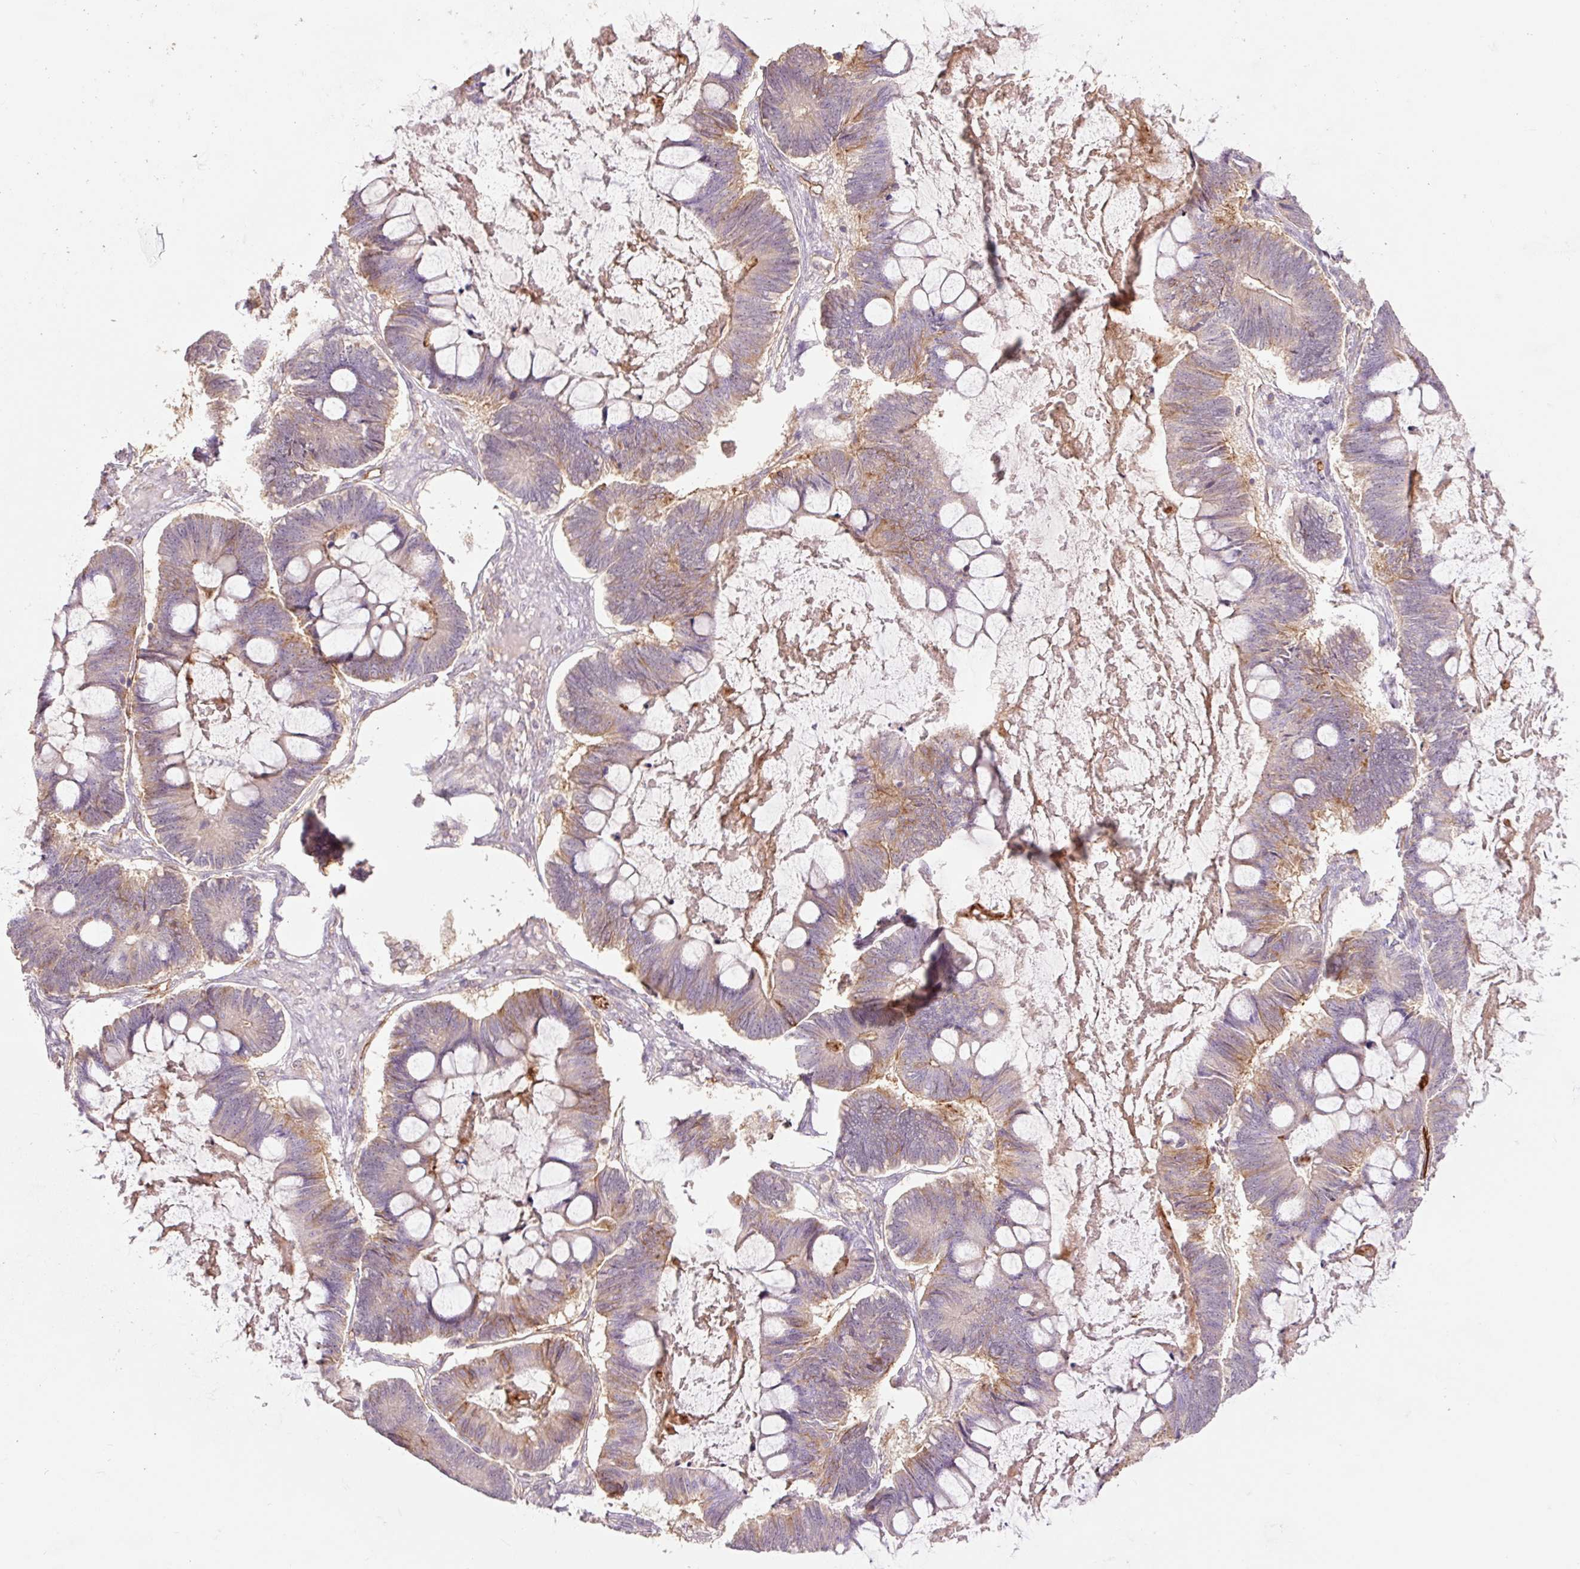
{"staining": {"intensity": "moderate", "quantity": "25%-75%", "location": "cytoplasmic/membranous"}, "tissue": "ovarian cancer", "cell_type": "Tumor cells", "image_type": "cancer", "snomed": [{"axis": "morphology", "description": "Cystadenocarcinoma, mucinous, NOS"}, {"axis": "topography", "description": "Ovary"}], "caption": "A medium amount of moderate cytoplasmic/membranous positivity is seen in about 25%-75% of tumor cells in ovarian cancer tissue.", "gene": "SLC1A4", "patient": {"sex": "female", "age": 61}}